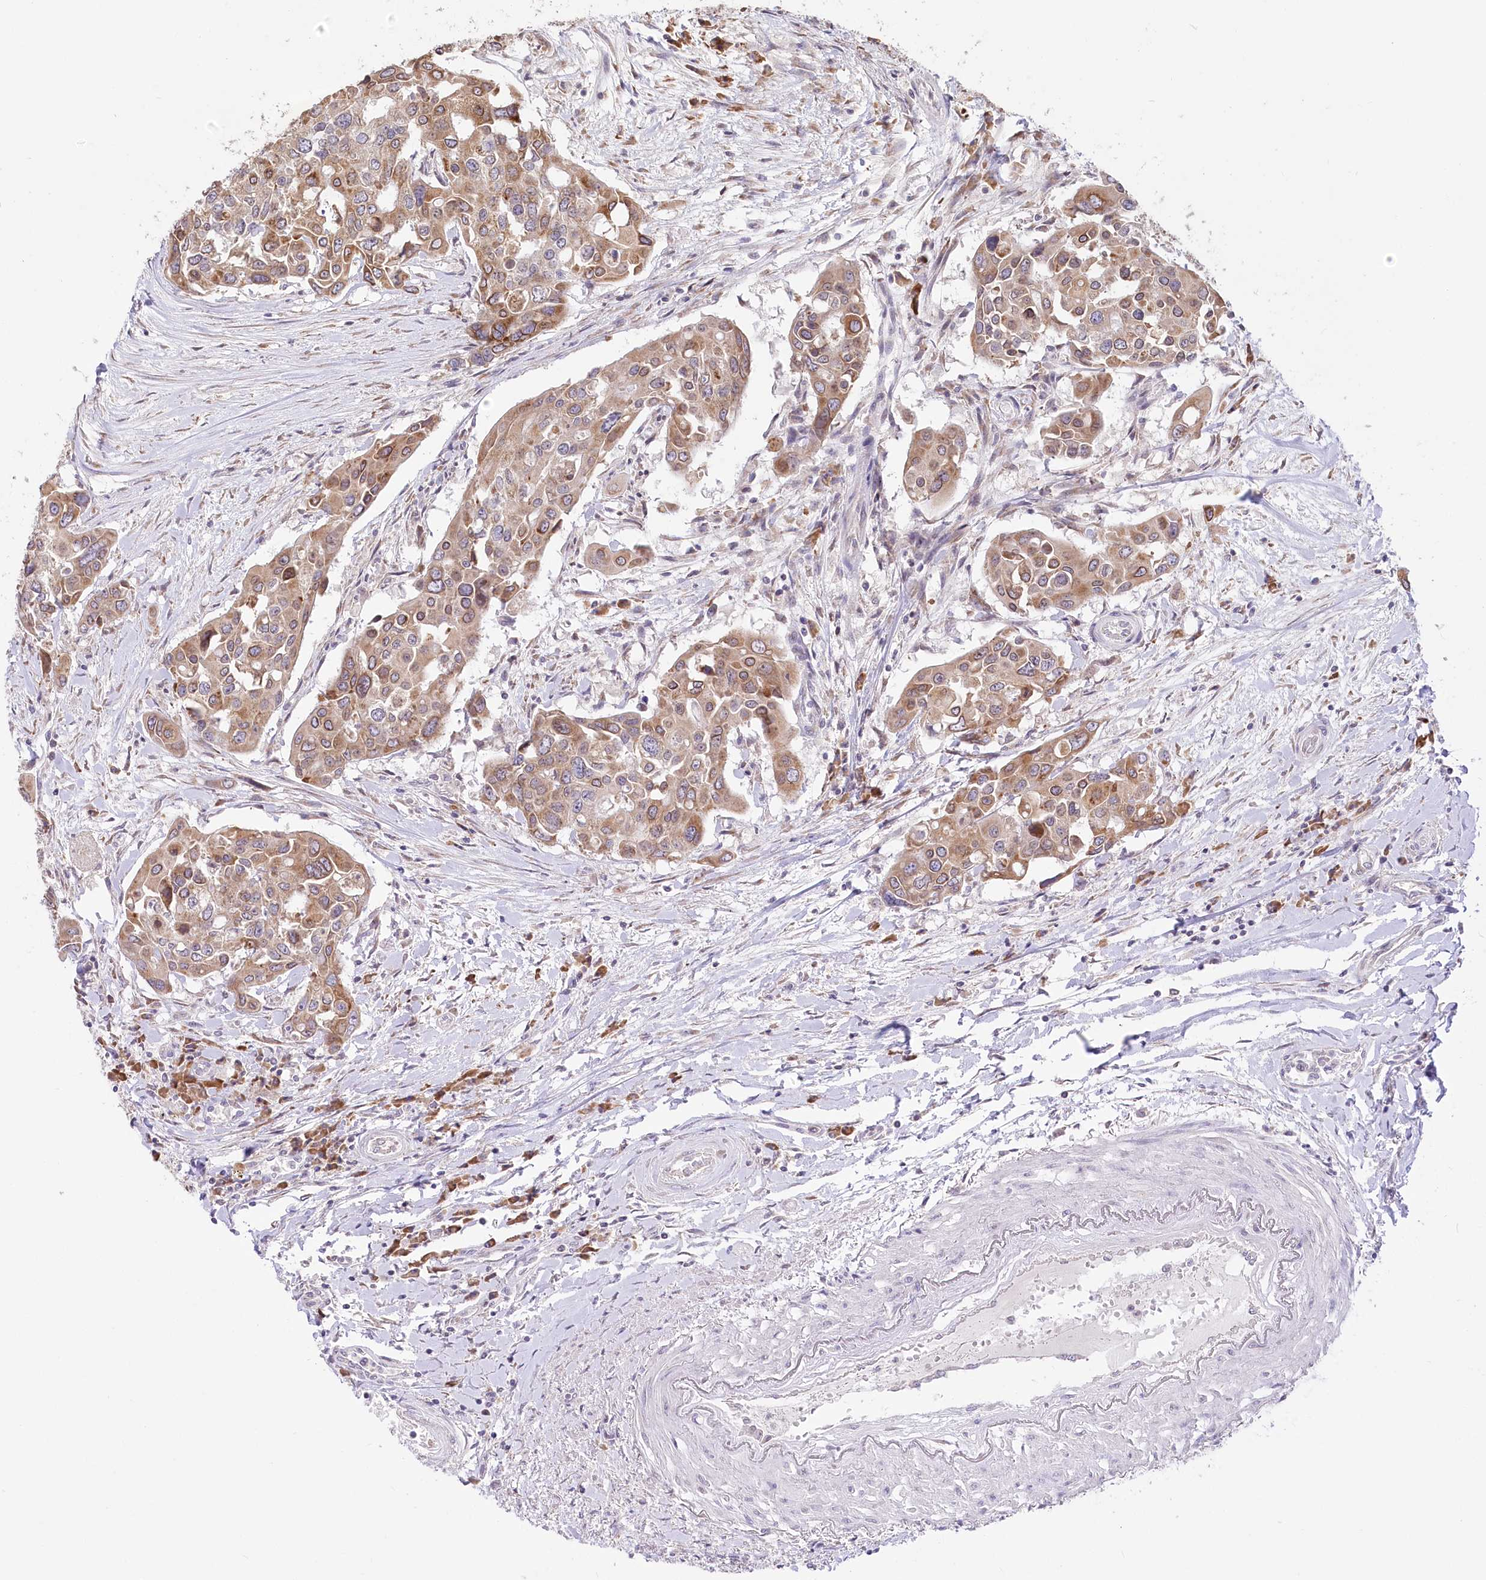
{"staining": {"intensity": "moderate", "quantity": ">75%", "location": "cytoplasmic/membranous"}, "tissue": "colorectal cancer", "cell_type": "Tumor cells", "image_type": "cancer", "snomed": [{"axis": "morphology", "description": "Adenocarcinoma, NOS"}, {"axis": "topography", "description": "Colon"}], "caption": "Colorectal cancer (adenocarcinoma) stained with IHC demonstrates moderate cytoplasmic/membranous positivity in about >75% of tumor cells.", "gene": "STT3B", "patient": {"sex": "male", "age": 77}}